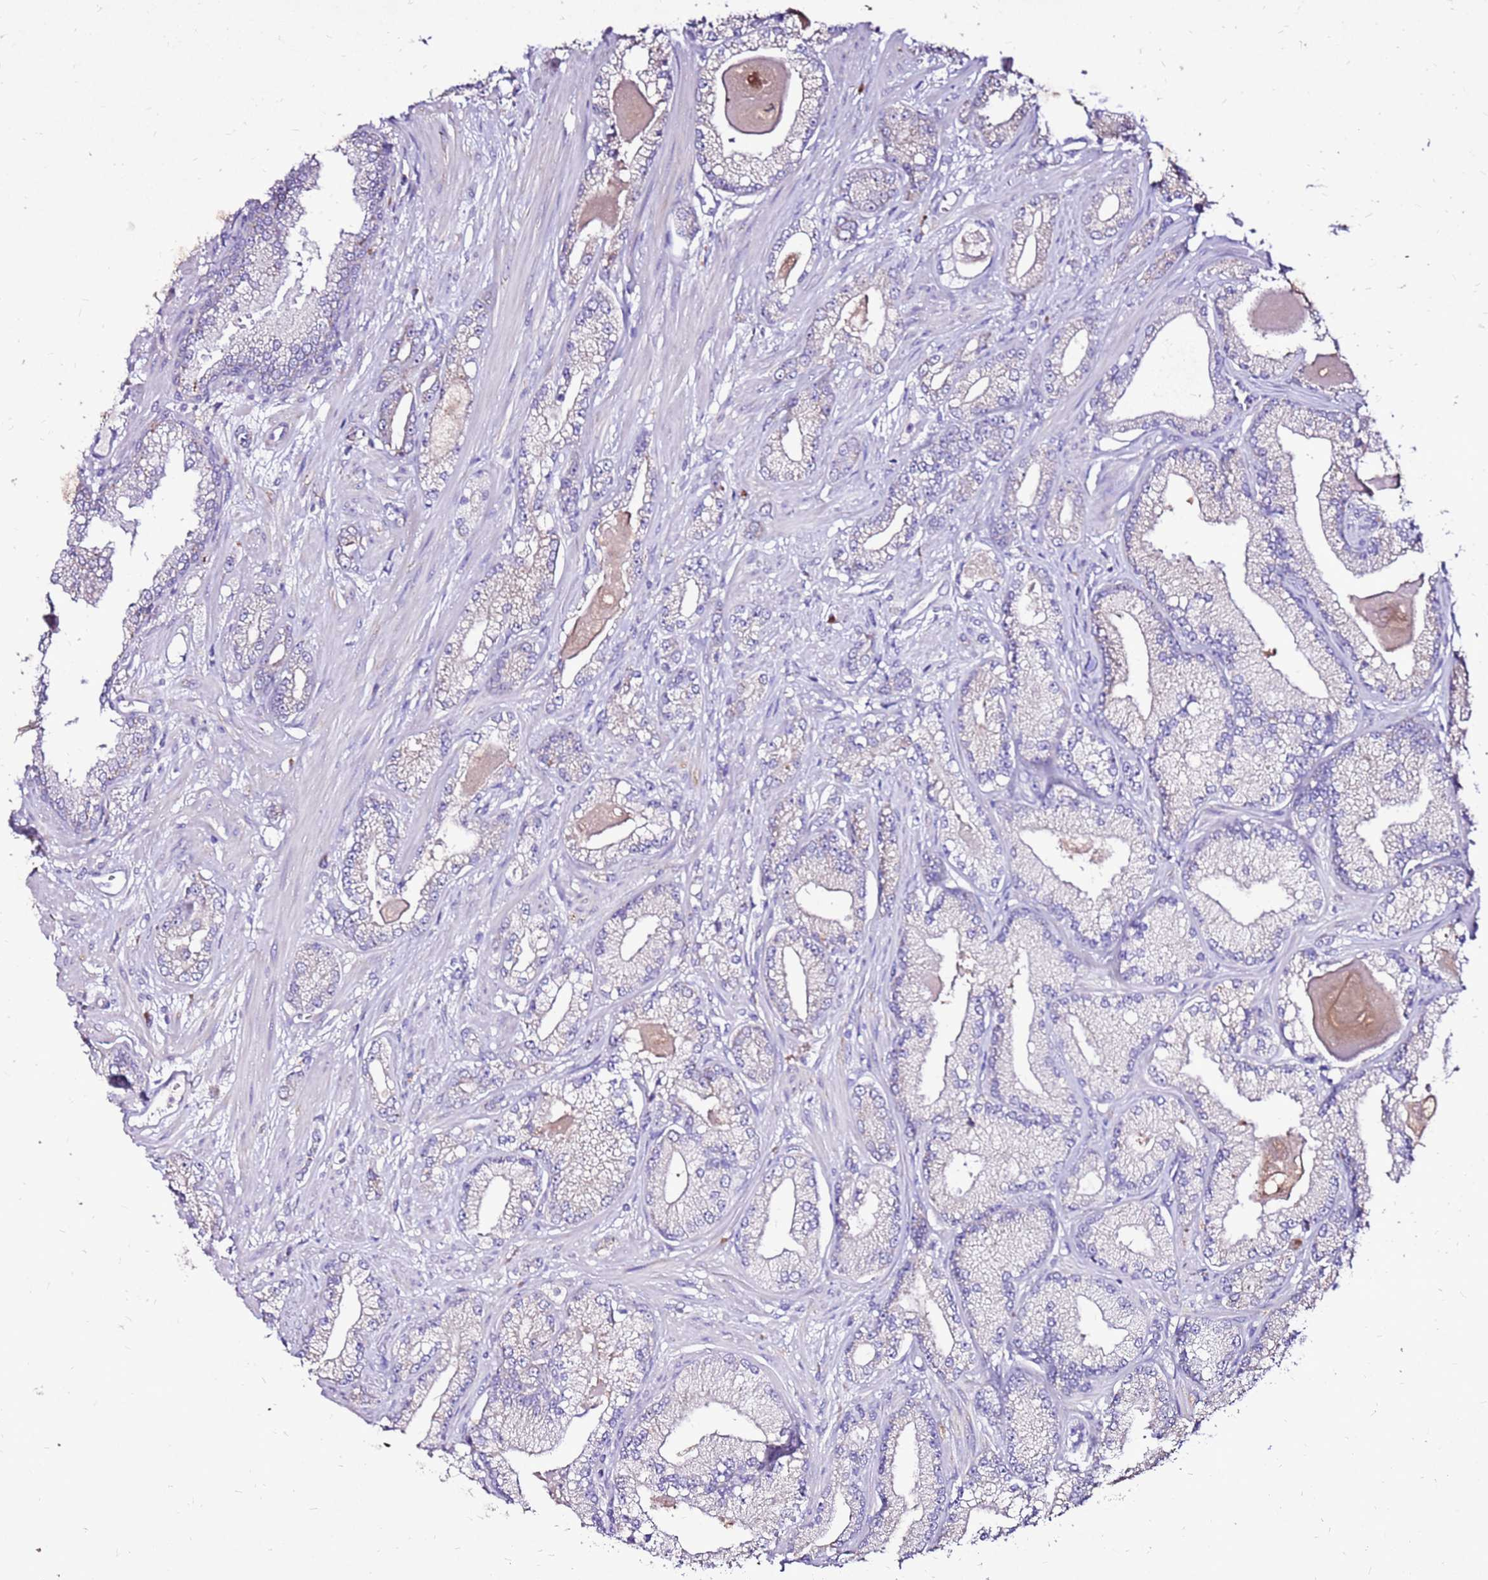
{"staining": {"intensity": "negative", "quantity": "none", "location": "none"}, "tissue": "prostate cancer", "cell_type": "Tumor cells", "image_type": "cancer", "snomed": [{"axis": "morphology", "description": "Adenocarcinoma, Low grade"}, {"axis": "topography", "description": "Prostate"}], "caption": "Tumor cells are negative for brown protein staining in prostate adenocarcinoma (low-grade).", "gene": "TMEM106C", "patient": {"sex": "male", "age": 64}}